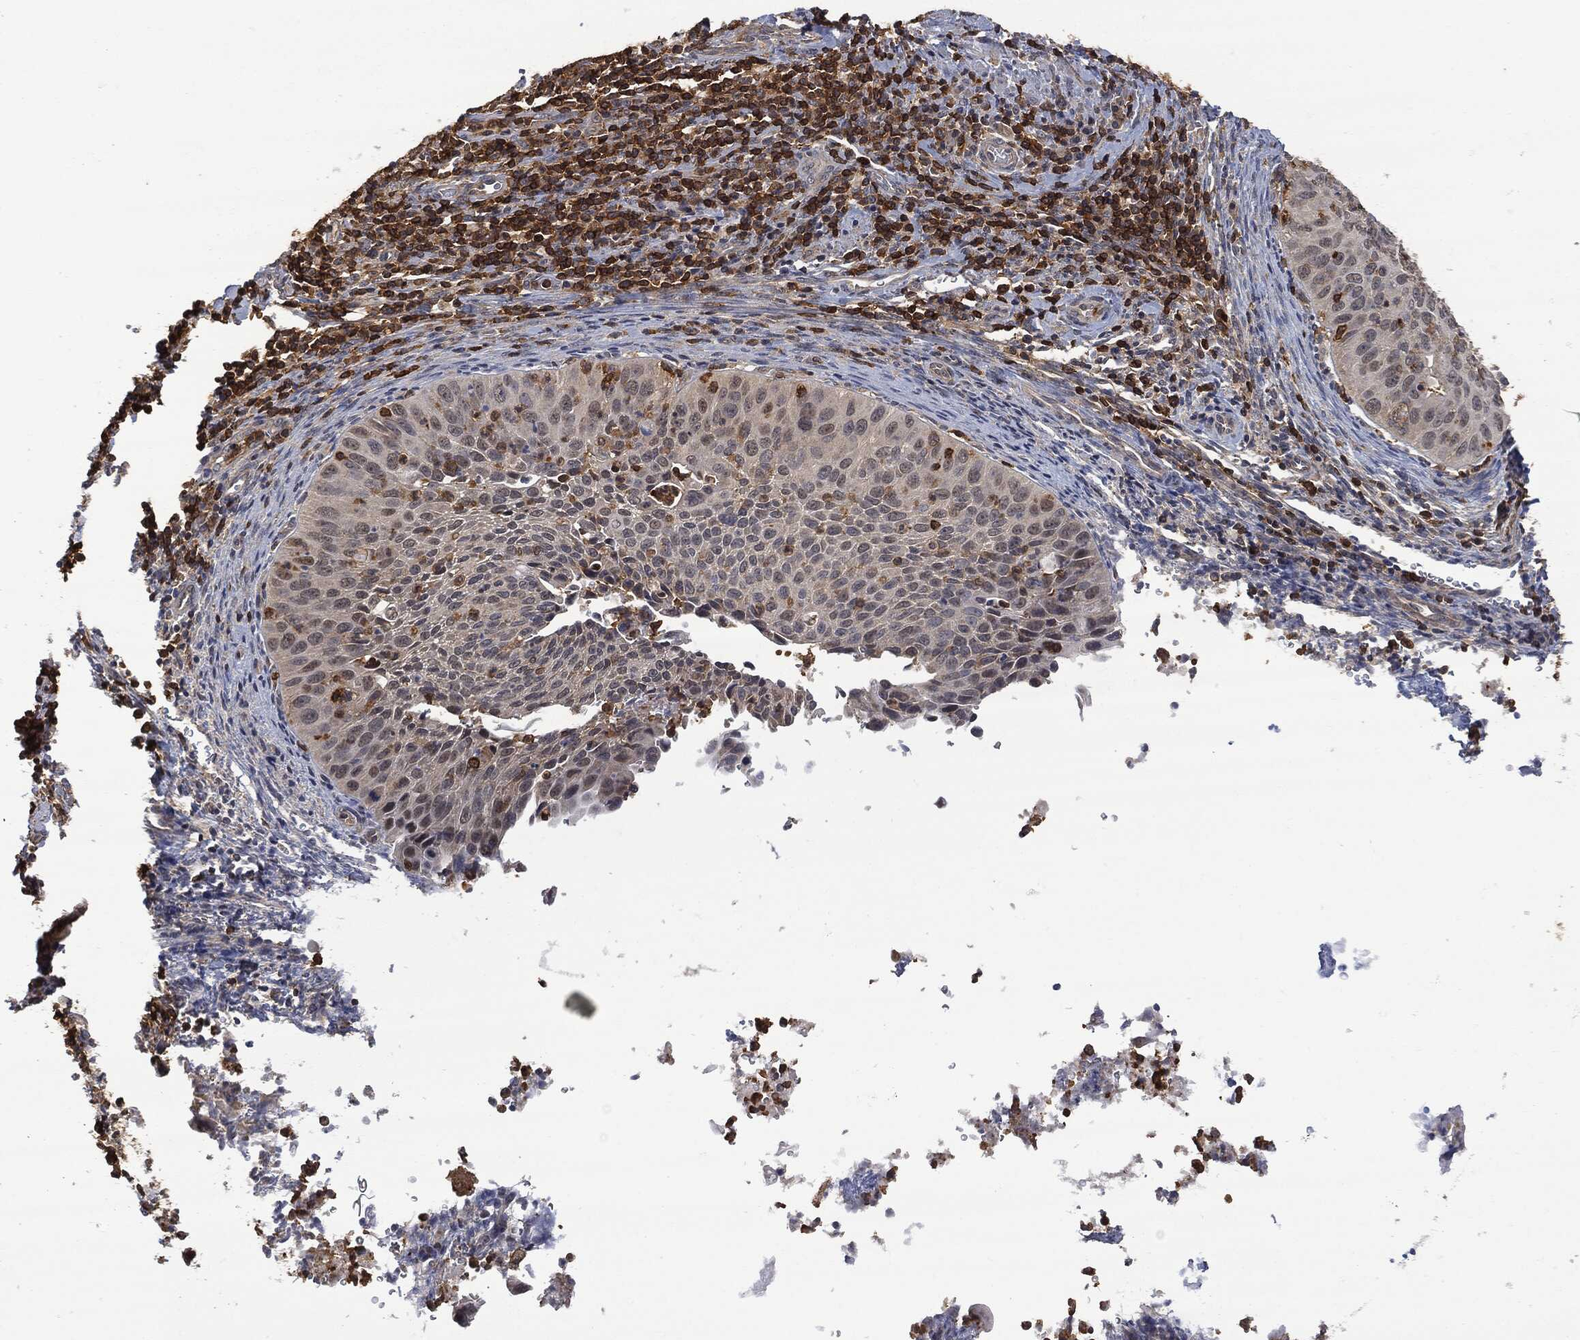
{"staining": {"intensity": "negative", "quantity": "none", "location": "none"}, "tissue": "cervical cancer", "cell_type": "Tumor cells", "image_type": "cancer", "snomed": [{"axis": "morphology", "description": "Squamous cell carcinoma, NOS"}, {"axis": "topography", "description": "Cervix"}], "caption": "Tumor cells show no significant positivity in cervical cancer (squamous cell carcinoma).", "gene": "PSMB10", "patient": {"sex": "female", "age": 26}}